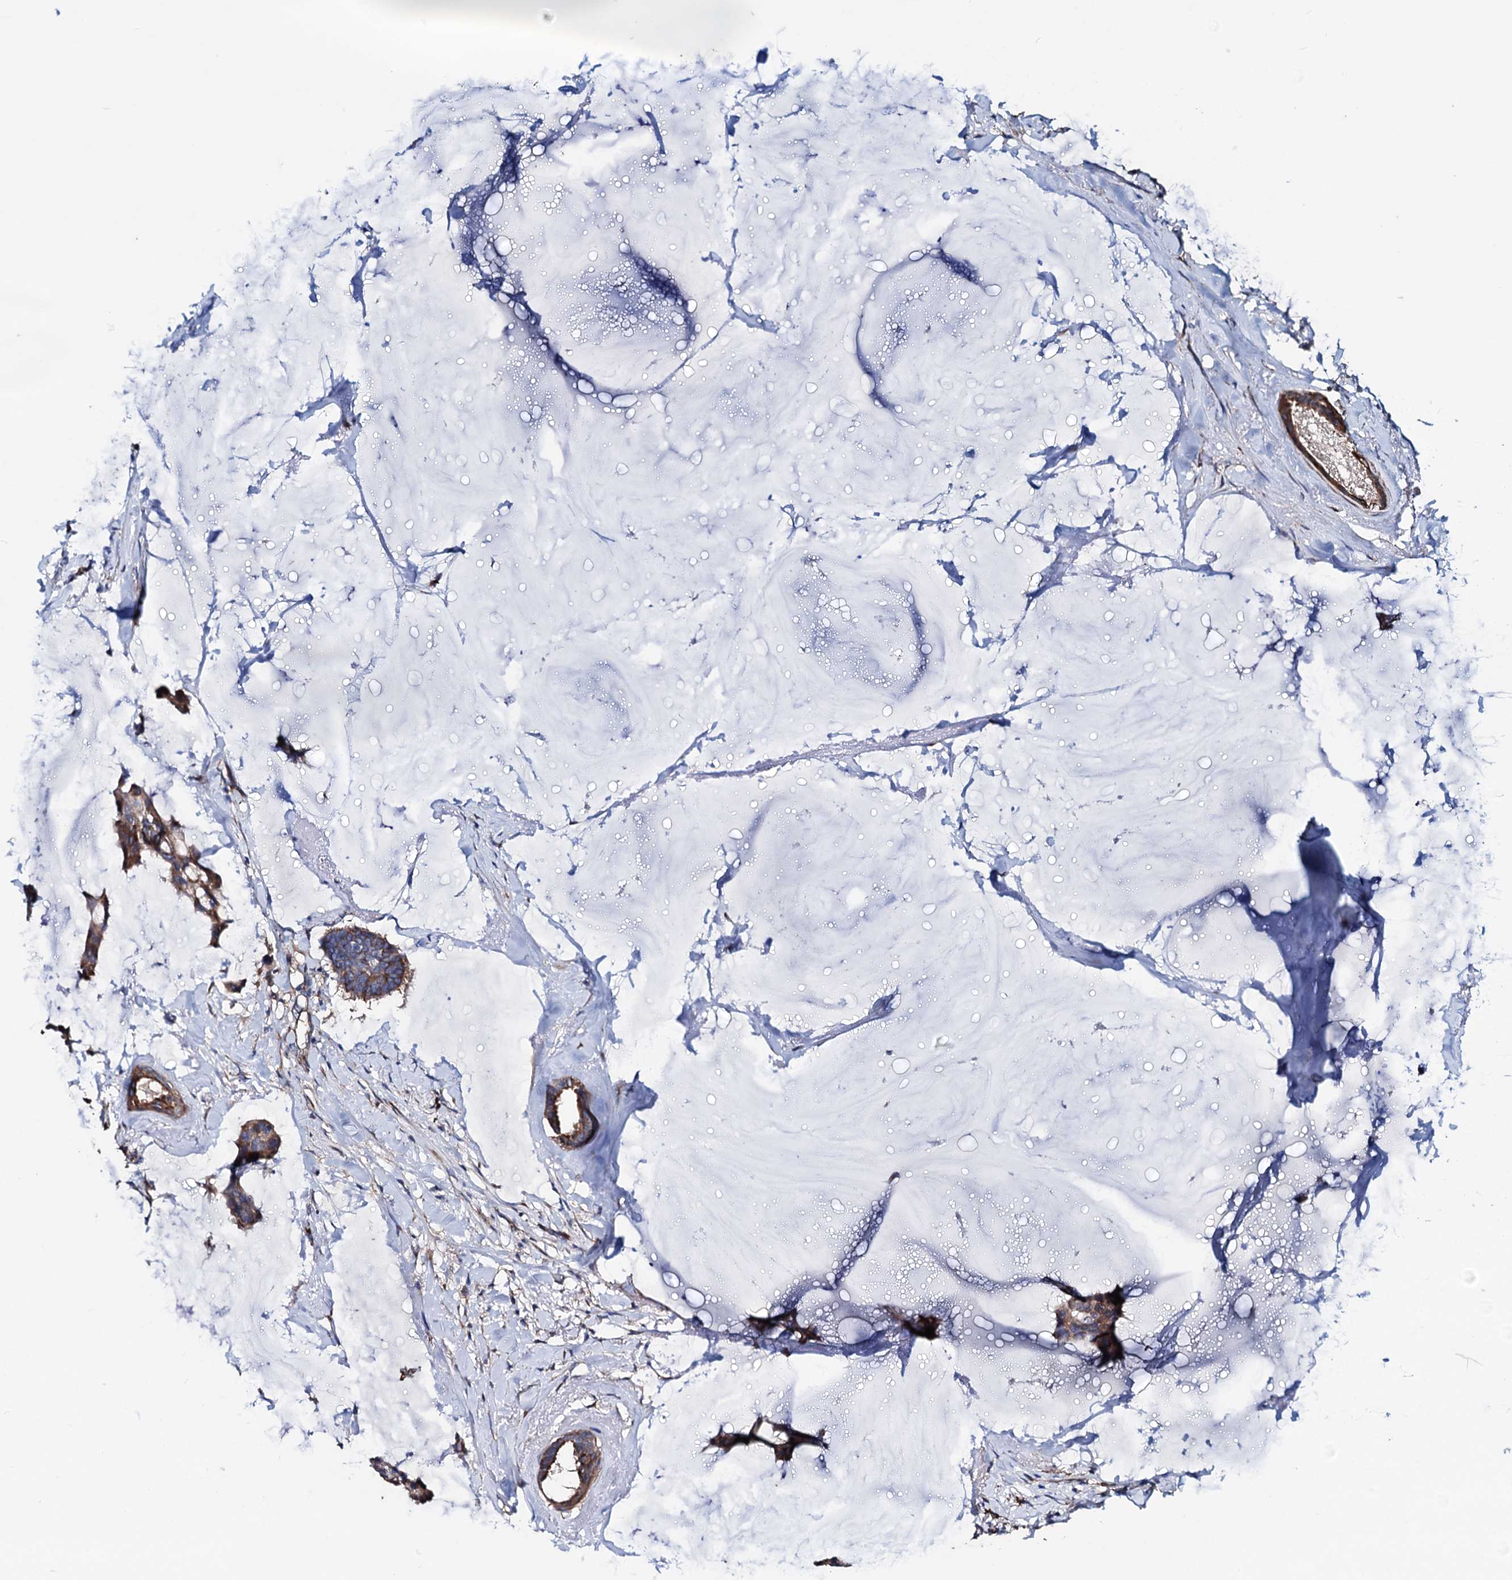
{"staining": {"intensity": "moderate", "quantity": ">75%", "location": "cytoplasmic/membranous"}, "tissue": "breast cancer", "cell_type": "Tumor cells", "image_type": "cancer", "snomed": [{"axis": "morphology", "description": "Duct carcinoma"}, {"axis": "topography", "description": "Breast"}], "caption": "Immunohistochemical staining of human intraductal carcinoma (breast) reveals moderate cytoplasmic/membranous protein expression in about >75% of tumor cells.", "gene": "AKAP11", "patient": {"sex": "female", "age": 93}}